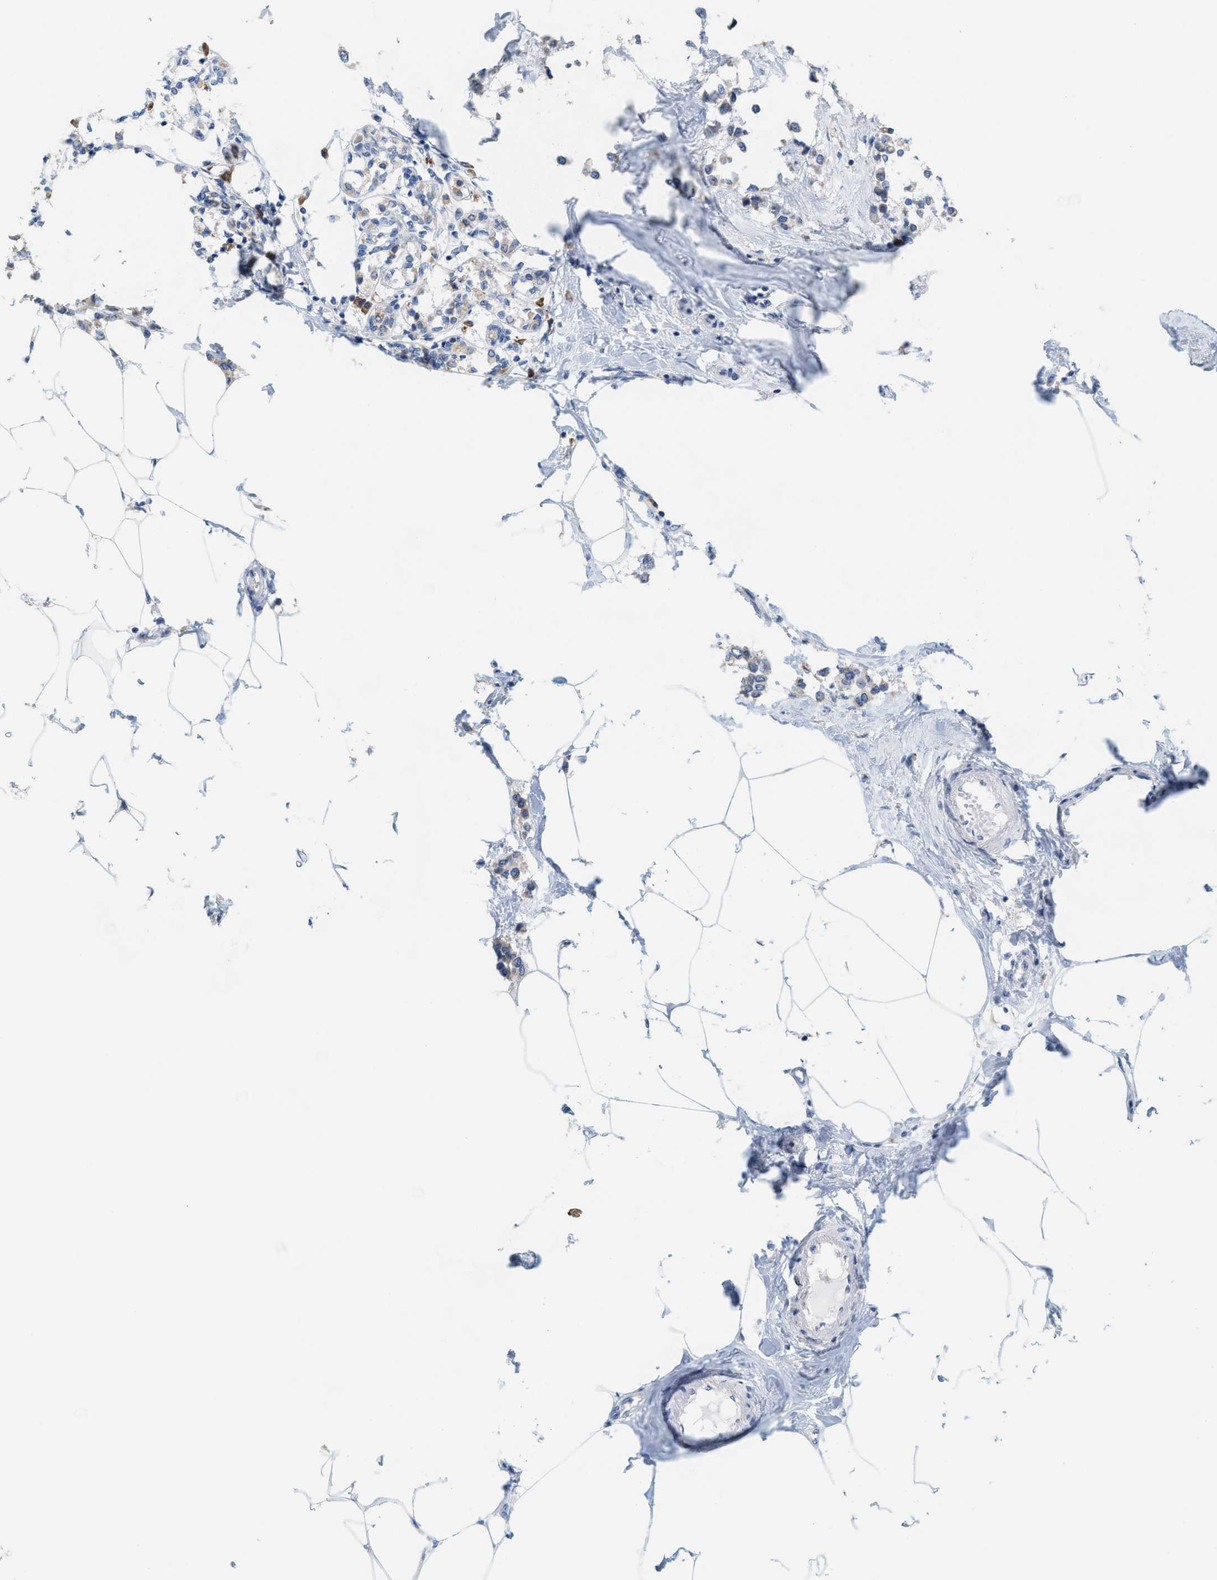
{"staining": {"intensity": "negative", "quantity": "none", "location": "none"}, "tissue": "breast cancer", "cell_type": "Tumor cells", "image_type": "cancer", "snomed": [{"axis": "morphology", "description": "Lobular carcinoma"}, {"axis": "topography", "description": "Breast"}], "caption": "This micrograph is of breast cancer (lobular carcinoma) stained with immunohistochemistry (IHC) to label a protein in brown with the nuclei are counter-stained blue. There is no staining in tumor cells. (Immunohistochemistry, brightfield microscopy, high magnification).", "gene": "KIFC3", "patient": {"sex": "female", "age": 51}}